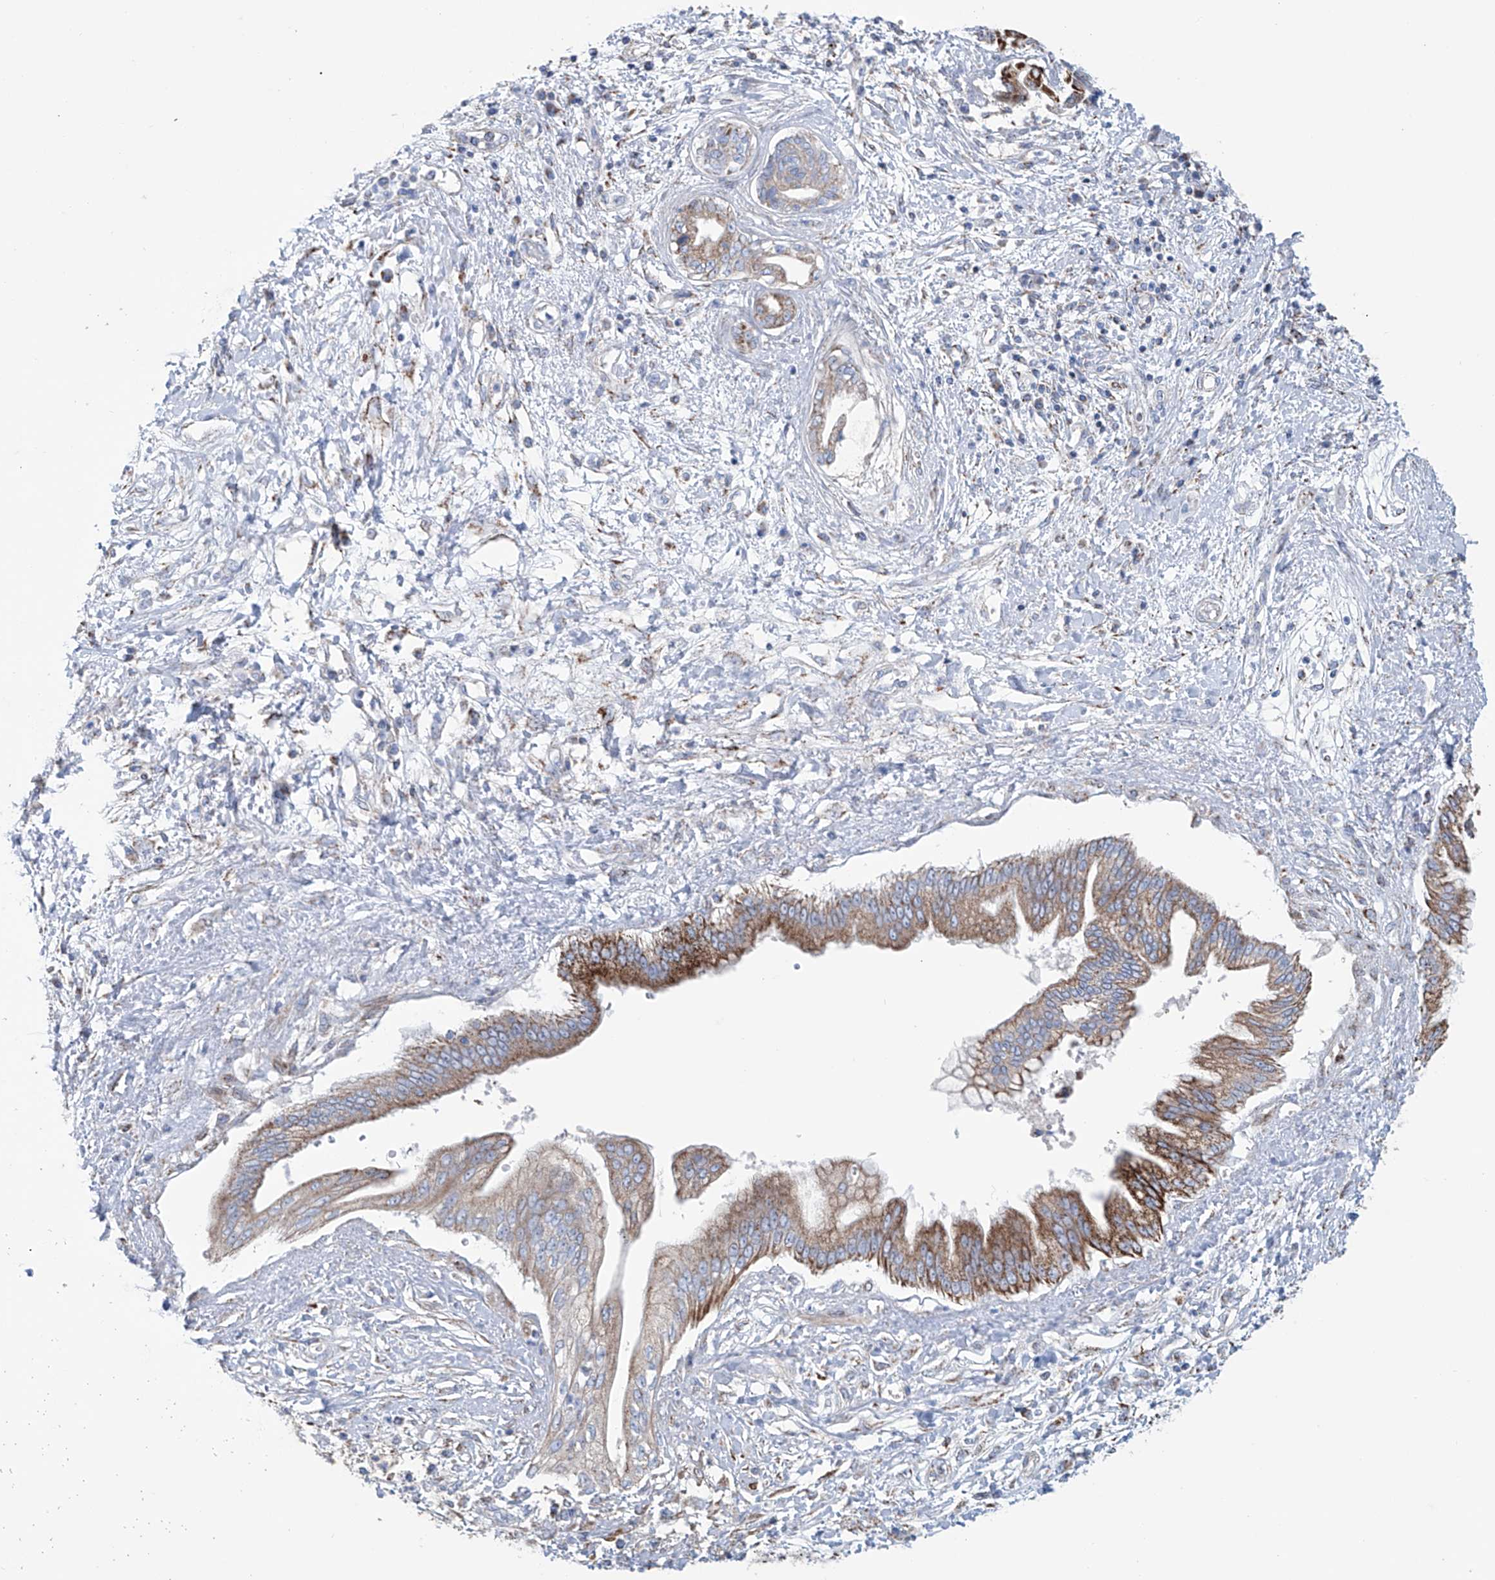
{"staining": {"intensity": "moderate", "quantity": ">75%", "location": "cytoplasmic/membranous"}, "tissue": "pancreatic cancer", "cell_type": "Tumor cells", "image_type": "cancer", "snomed": [{"axis": "morphology", "description": "Adenocarcinoma, NOS"}, {"axis": "topography", "description": "Pancreas"}], "caption": "Immunohistochemical staining of pancreatic cancer (adenocarcinoma) demonstrates medium levels of moderate cytoplasmic/membranous expression in about >75% of tumor cells. (Stains: DAB in brown, nuclei in blue, Microscopy: brightfield microscopy at high magnification).", "gene": "ALDH6A1", "patient": {"sex": "female", "age": 56}}